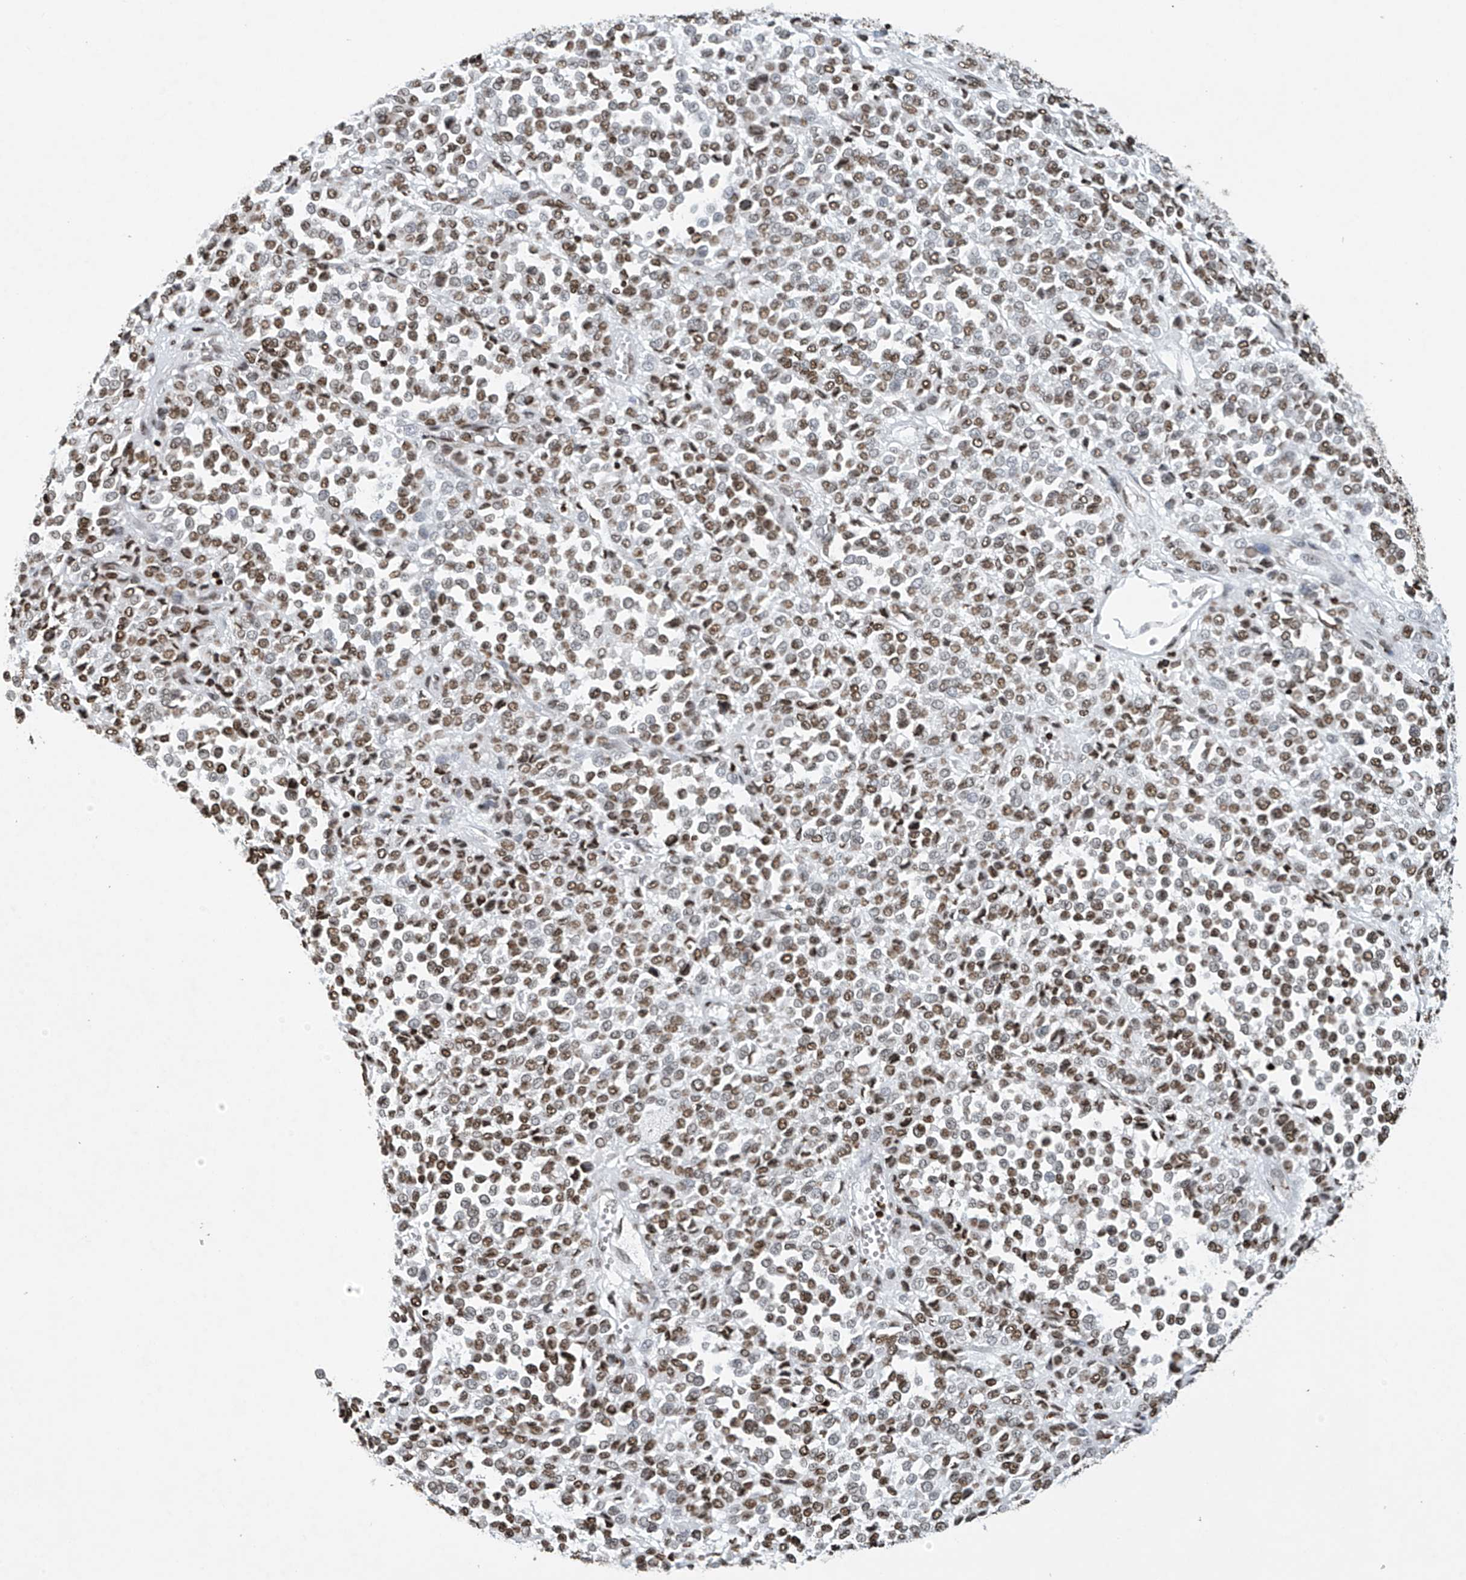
{"staining": {"intensity": "moderate", "quantity": ">75%", "location": "nuclear"}, "tissue": "melanoma", "cell_type": "Tumor cells", "image_type": "cancer", "snomed": [{"axis": "morphology", "description": "Malignant melanoma, Metastatic site"}, {"axis": "topography", "description": "Pancreas"}], "caption": "Moderate nuclear expression is appreciated in approximately >75% of tumor cells in melanoma. Using DAB (brown) and hematoxylin (blue) stains, captured at high magnification using brightfield microscopy.", "gene": "H4C16", "patient": {"sex": "female", "age": 30}}